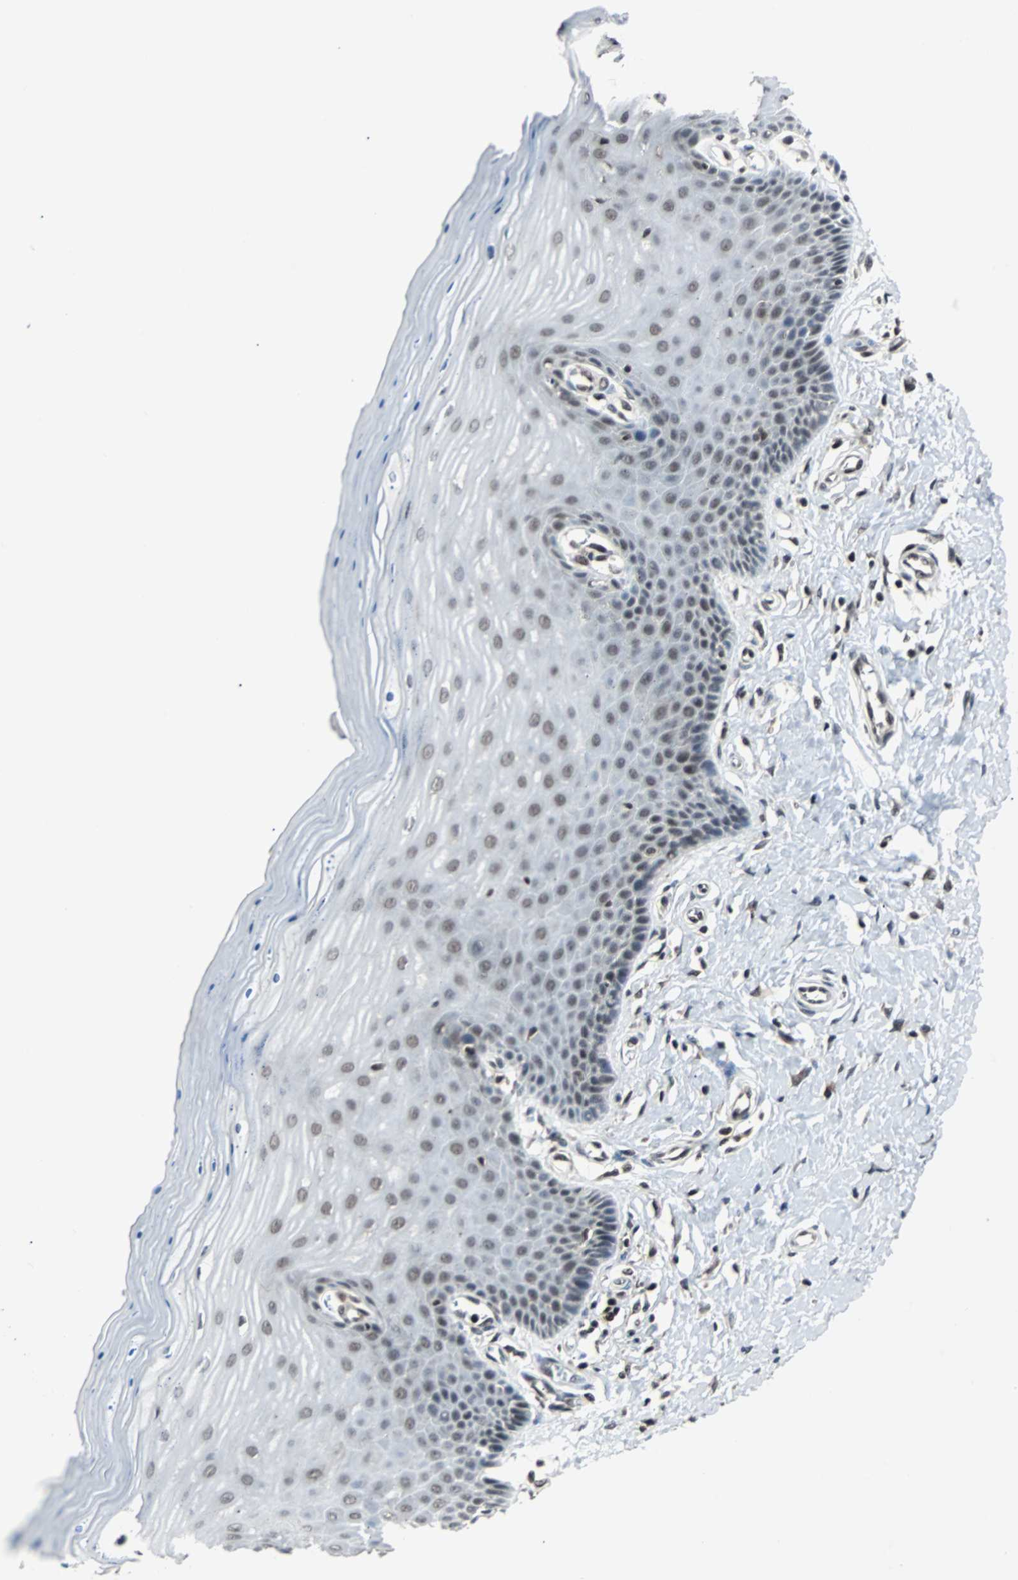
{"staining": {"intensity": "moderate", "quantity": ">75%", "location": "nuclear"}, "tissue": "cervix", "cell_type": "Glandular cells", "image_type": "normal", "snomed": [{"axis": "morphology", "description": "Normal tissue, NOS"}, {"axis": "topography", "description": "Cervix"}], "caption": "DAB (3,3'-diaminobenzidine) immunohistochemical staining of benign cervix shows moderate nuclear protein staining in approximately >75% of glandular cells. (DAB (3,3'-diaminobenzidine) IHC, brown staining for protein, blue staining for nuclei).", "gene": "TERF2IP", "patient": {"sex": "female", "age": 55}}